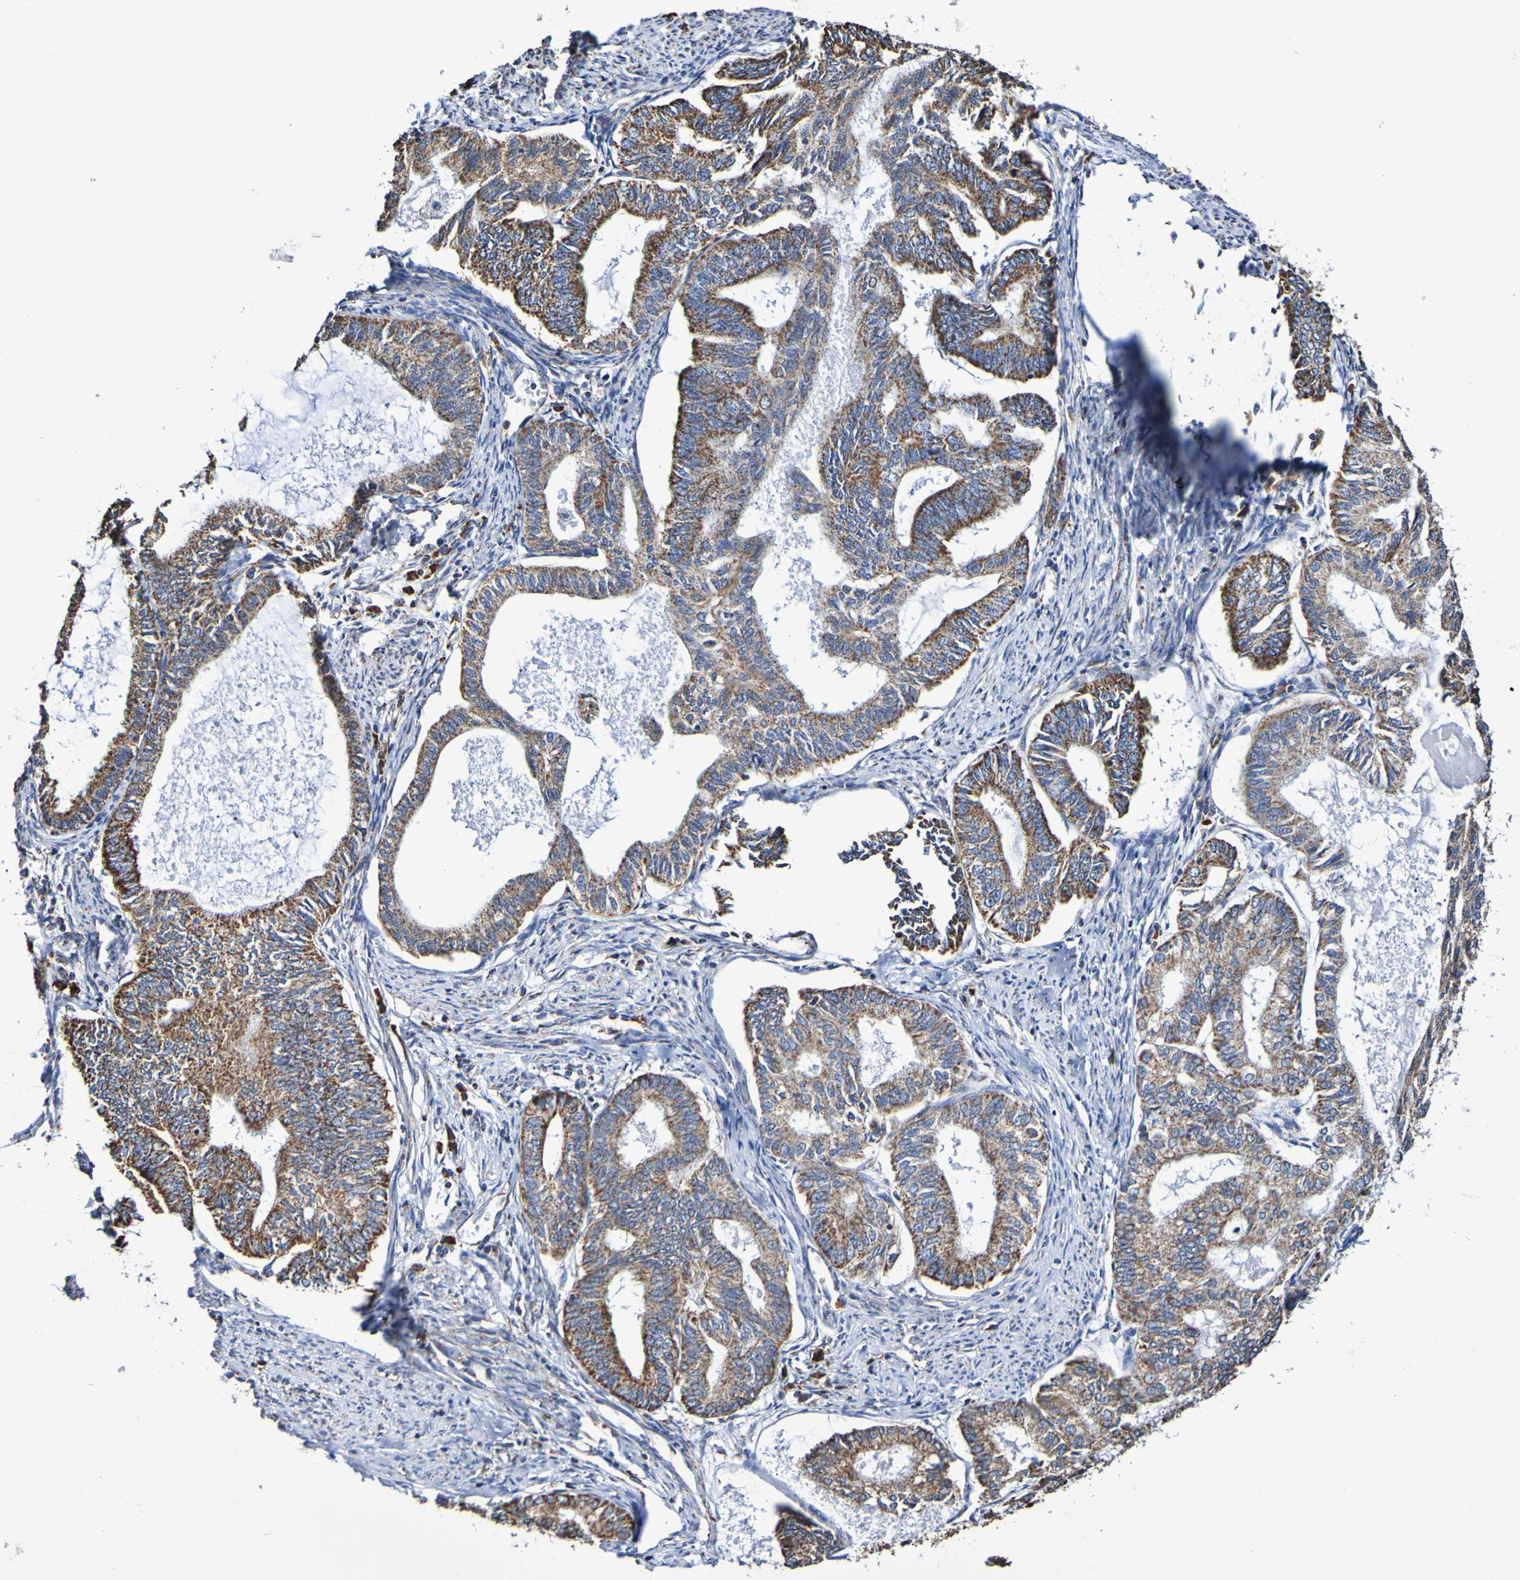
{"staining": {"intensity": "moderate", "quantity": ">75%", "location": "cytoplasmic/membranous"}, "tissue": "endometrial cancer", "cell_type": "Tumor cells", "image_type": "cancer", "snomed": [{"axis": "morphology", "description": "Adenocarcinoma, NOS"}, {"axis": "topography", "description": "Endometrium"}], "caption": "Moderate cytoplasmic/membranous positivity for a protein is identified in about >75% of tumor cells of adenocarcinoma (endometrial) using immunohistochemistry (IHC).", "gene": "IL18R1", "patient": {"sex": "female", "age": 86}}